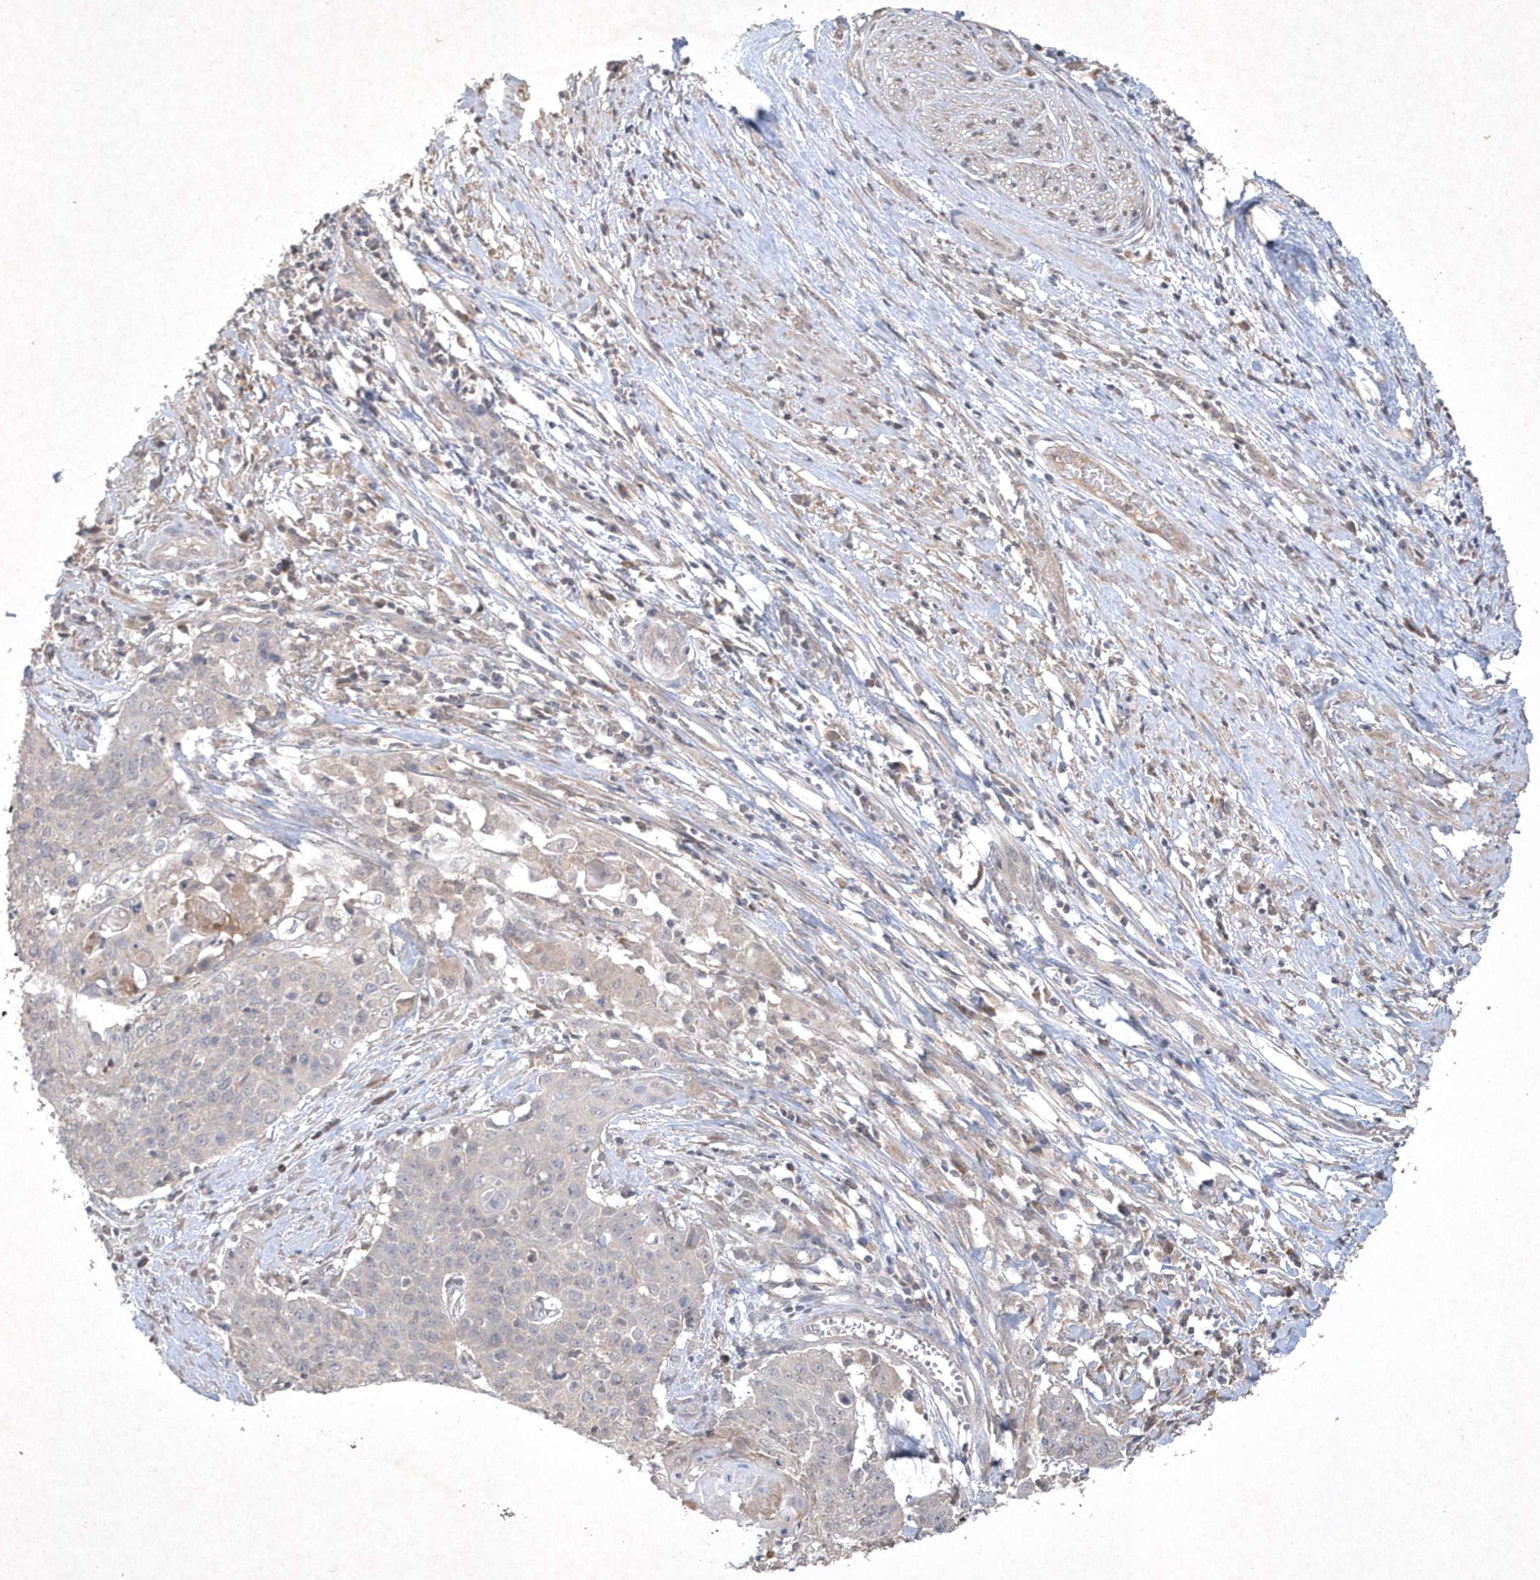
{"staining": {"intensity": "negative", "quantity": "none", "location": "none"}, "tissue": "cervical cancer", "cell_type": "Tumor cells", "image_type": "cancer", "snomed": [{"axis": "morphology", "description": "Squamous cell carcinoma, NOS"}, {"axis": "topography", "description": "Cervix"}], "caption": "Tumor cells are negative for brown protein staining in cervical cancer (squamous cell carcinoma).", "gene": "AKR7A2", "patient": {"sex": "female", "age": 39}}